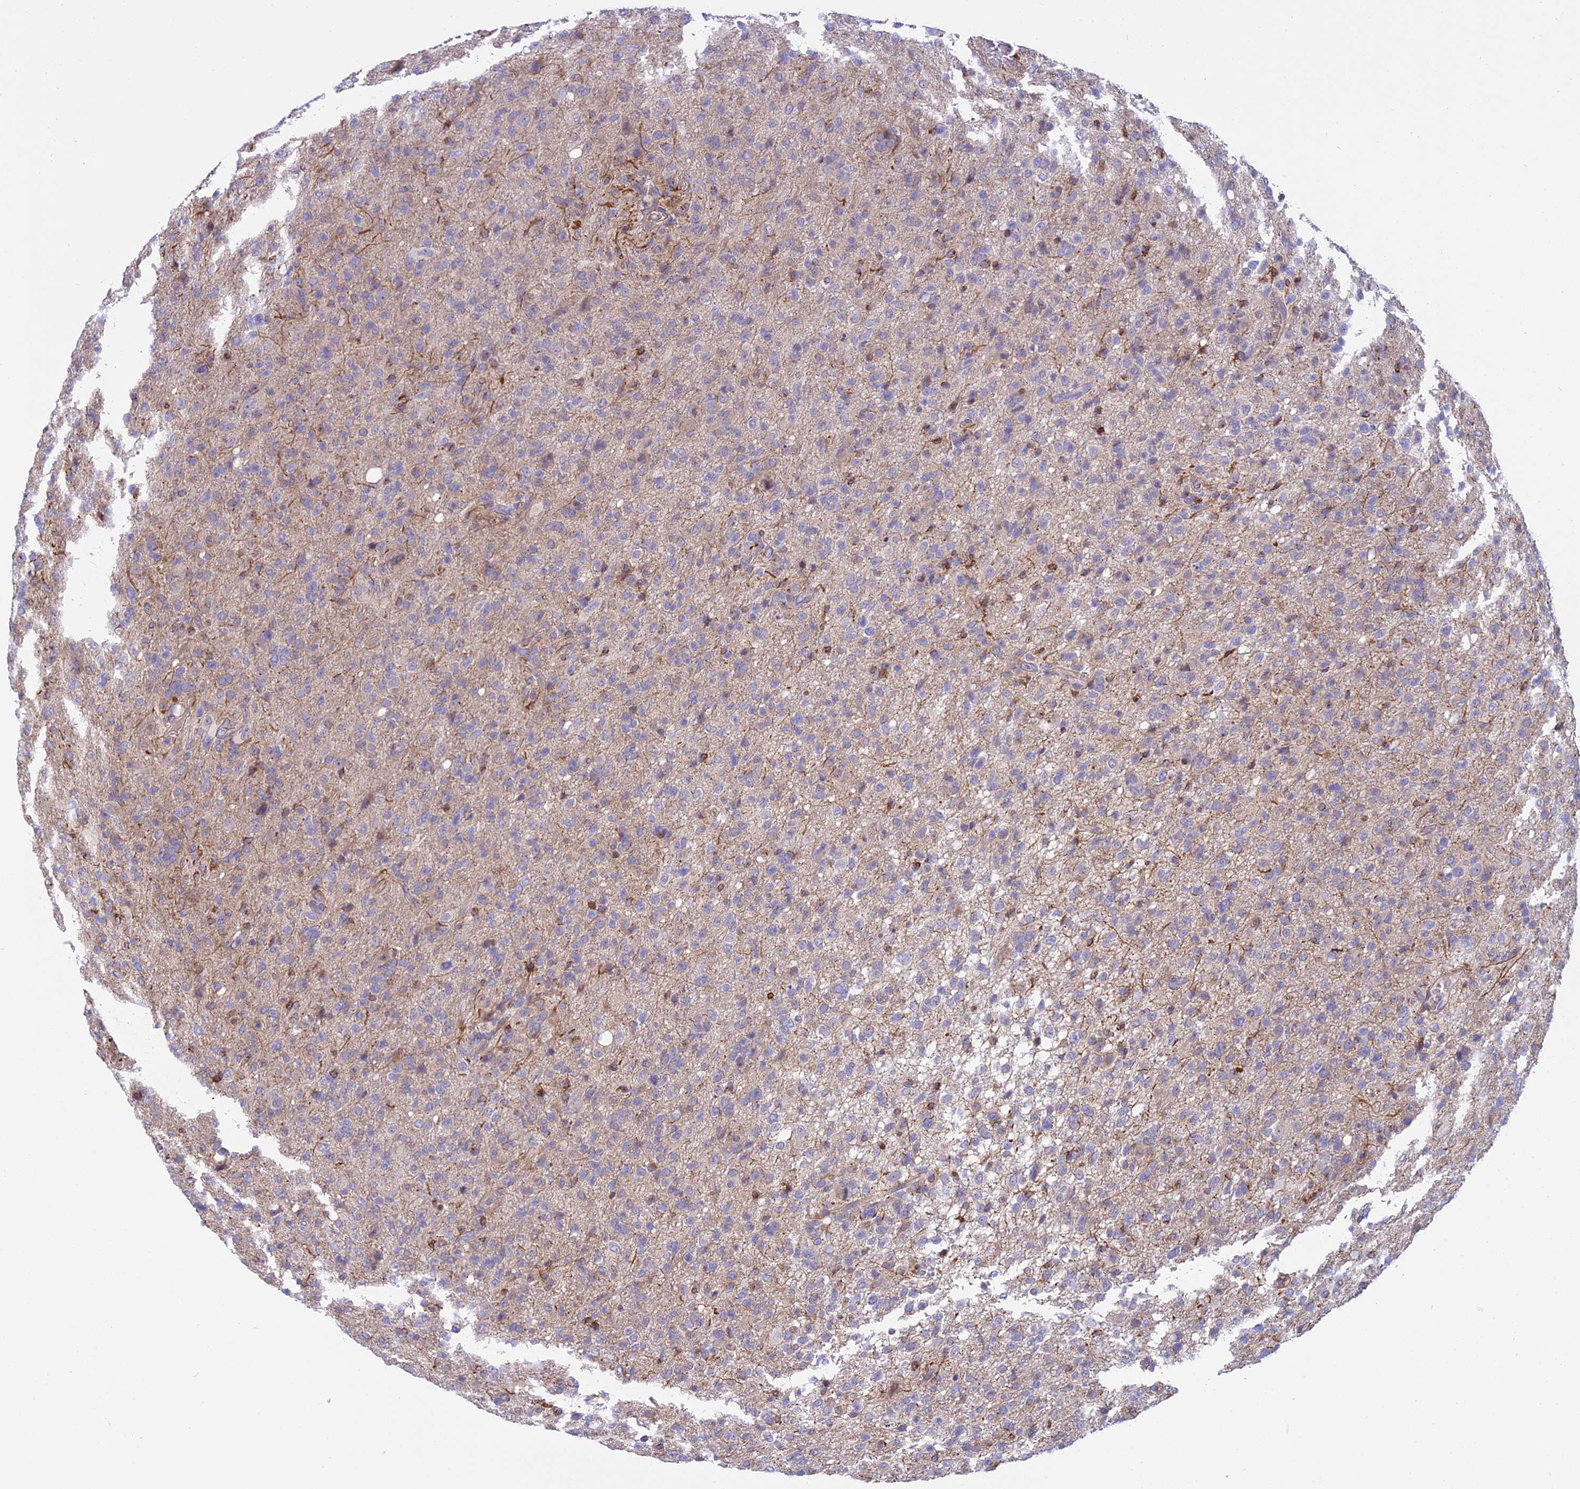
{"staining": {"intensity": "weak", "quantity": "<25%", "location": "cytoplasmic/membranous"}, "tissue": "glioma", "cell_type": "Tumor cells", "image_type": "cancer", "snomed": [{"axis": "morphology", "description": "Glioma, malignant, High grade"}, {"axis": "topography", "description": "Brain"}], "caption": "Immunohistochemistry (IHC) of human glioma shows no positivity in tumor cells.", "gene": "DUS2", "patient": {"sex": "female", "age": 57}}